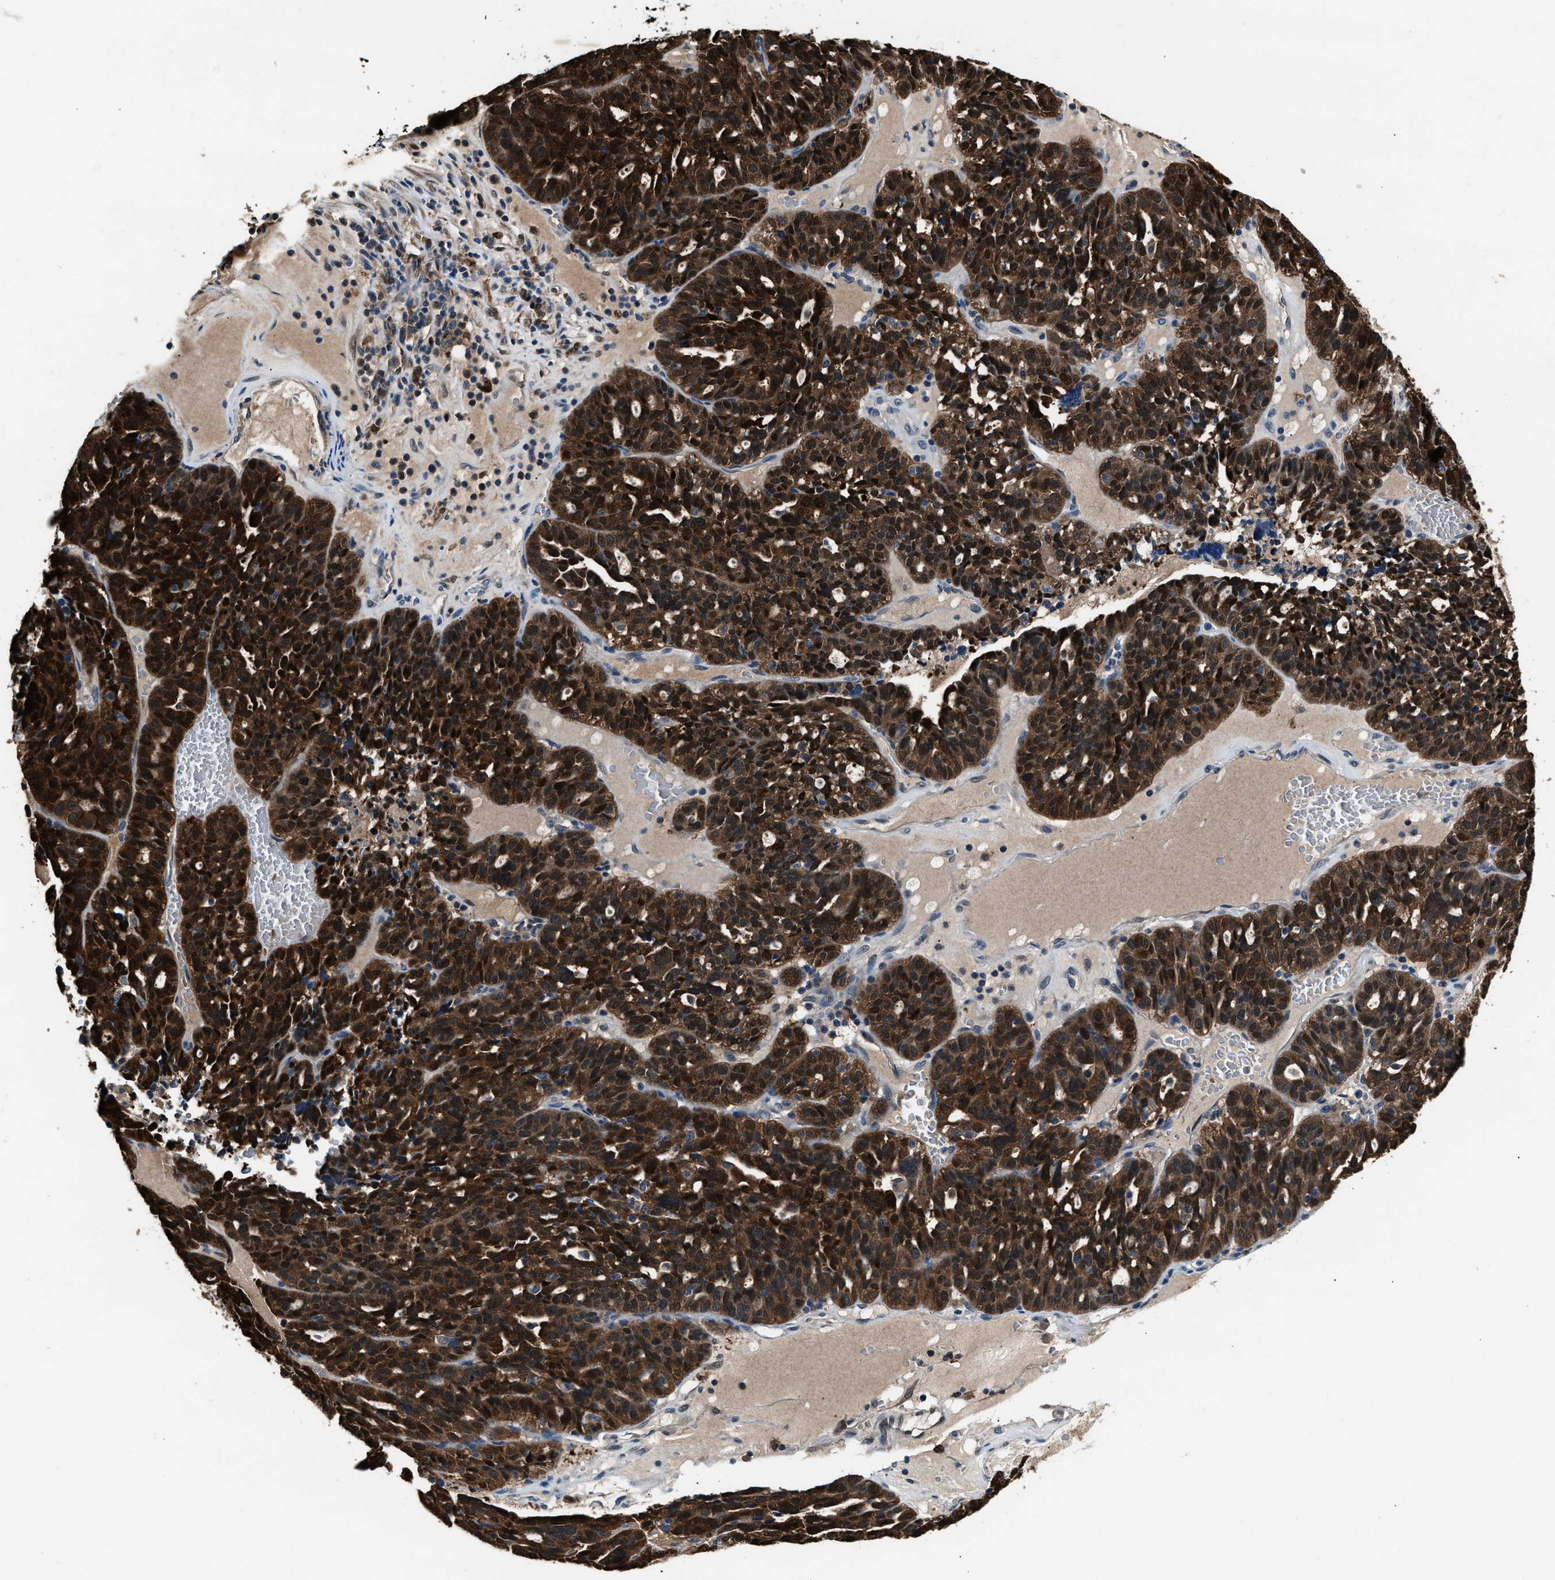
{"staining": {"intensity": "strong", "quantity": ">75%", "location": "cytoplasmic/membranous,nuclear"}, "tissue": "ovarian cancer", "cell_type": "Tumor cells", "image_type": "cancer", "snomed": [{"axis": "morphology", "description": "Cystadenocarcinoma, serous, NOS"}, {"axis": "topography", "description": "Ovary"}], "caption": "This photomicrograph shows ovarian serous cystadenocarcinoma stained with IHC to label a protein in brown. The cytoplasmic/membranous and nuclear of tumor cells show strong positivity for the protein. Nuclei are counter-stained blue.", "gene": "PPA1", "patient": {"sex": "female", "age": 59}}